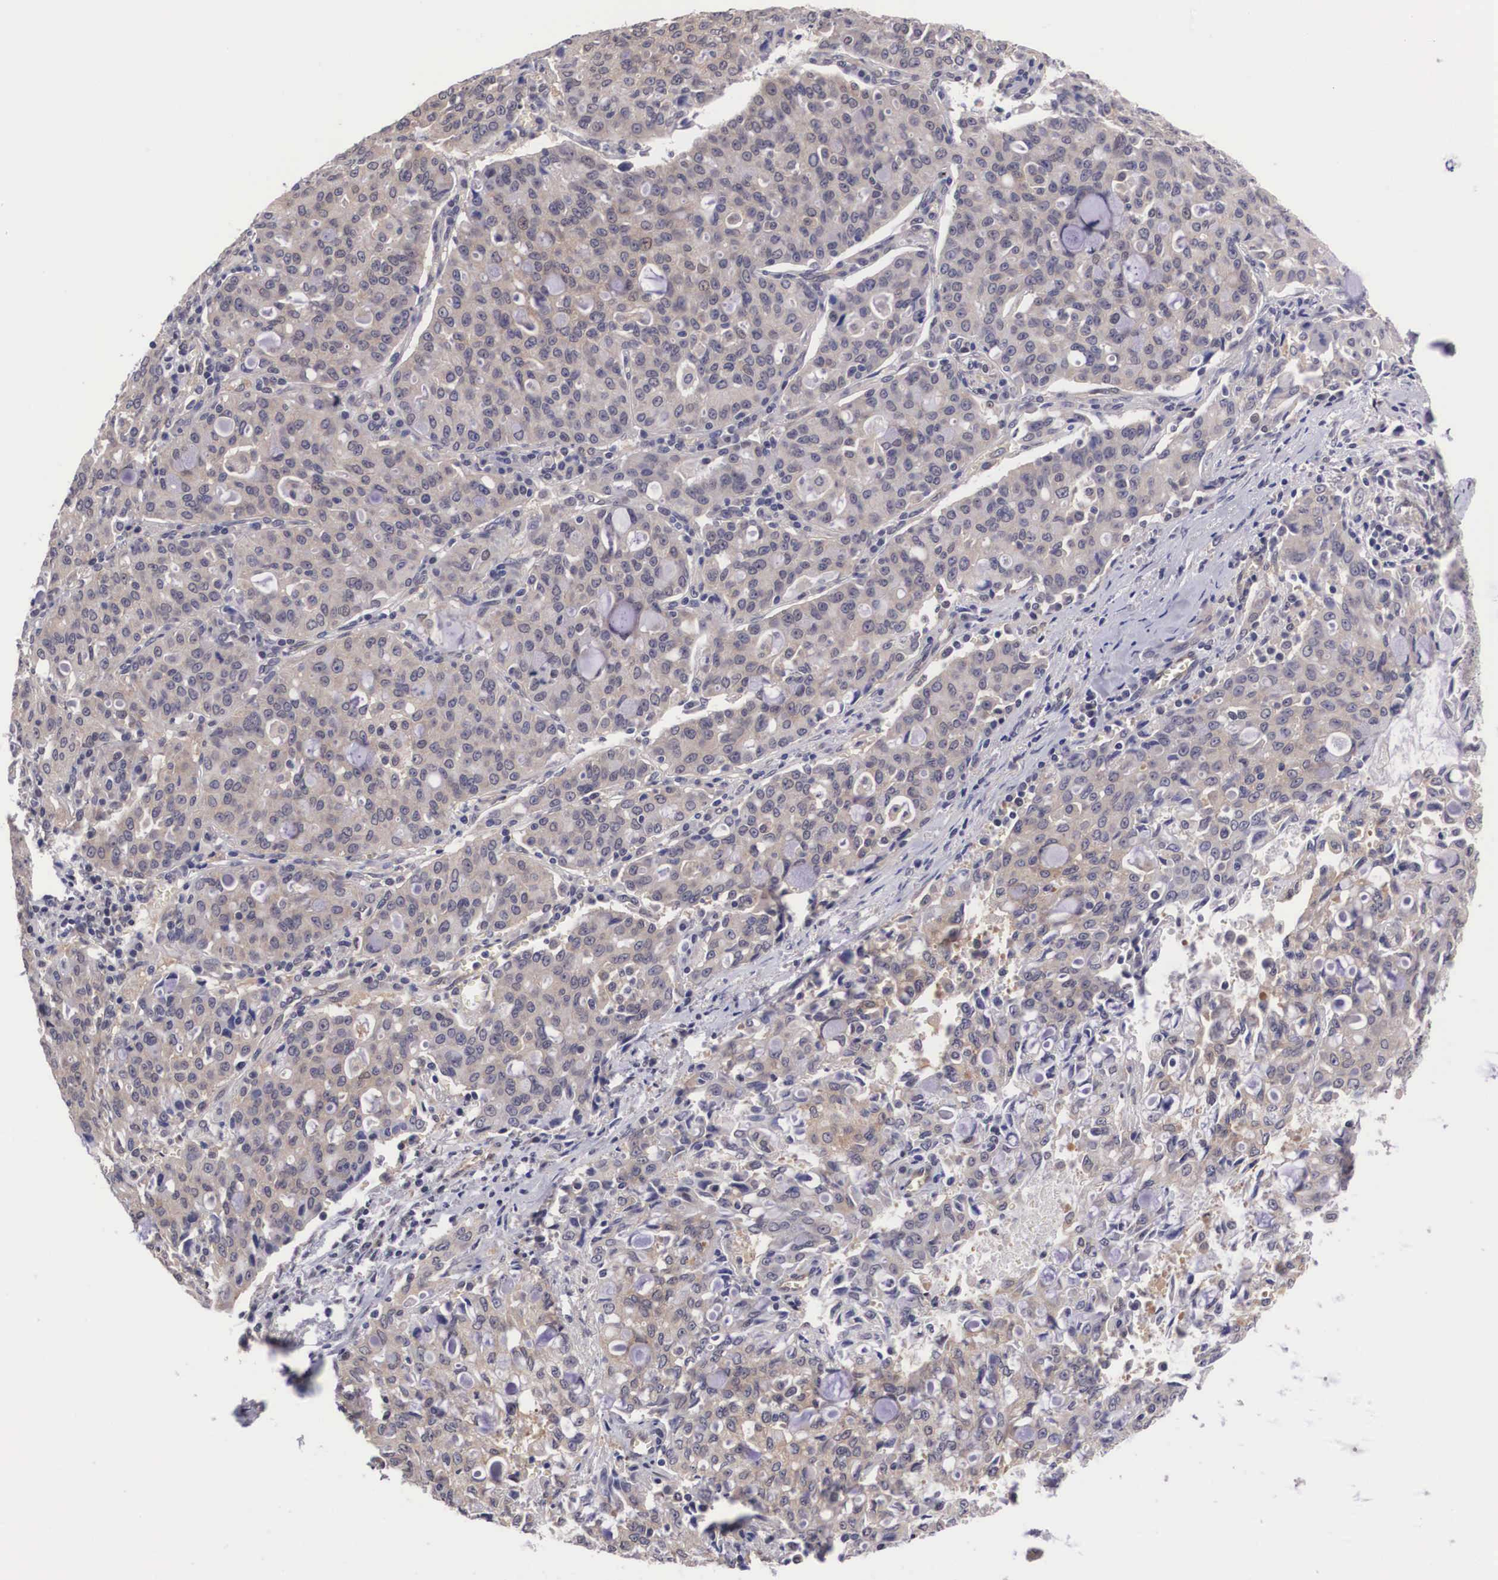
{"staining": {"intensity": "weak", "quantity": "25%-75%", "location": "cytoplasmic/membranous"}, "tissue": "lung cancer", "cell_type": "Tumor cells", "image_type": "cancer", "snomed": [{"axis": "morphology", "description": "Adenocarcinoma, NOS"}, {"axis": "topography", "description": "Lung"}], "caption": "A brown stain highlights weak cytoplasmic/membranous positivity of a protein in lung adenocarcinoma tumor cells.", "gene": "OTX2", "patient": {"sex": "female", "age": 44}}